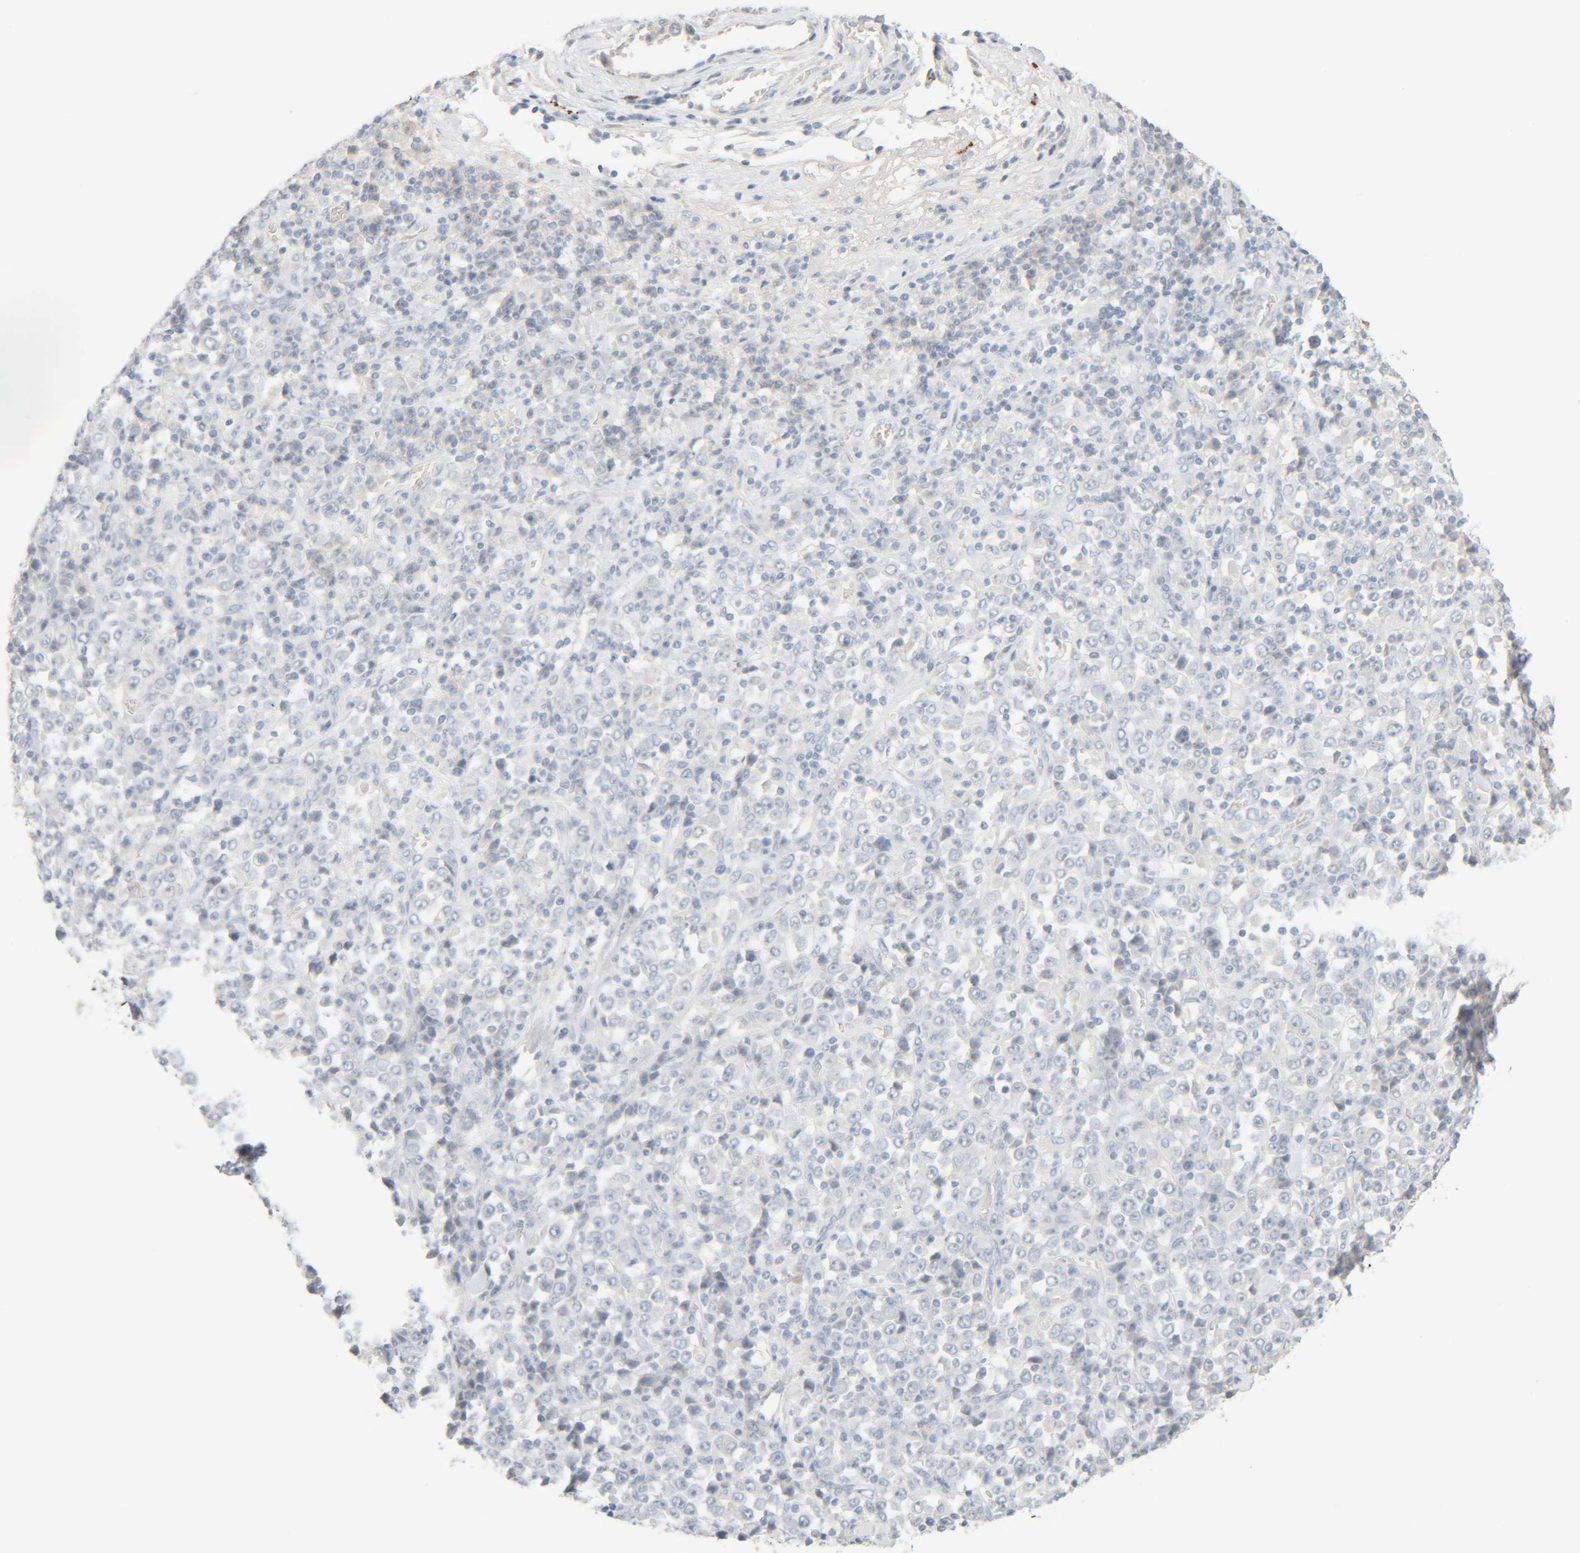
{"staining": {"intensity": "negative", "quantity": "none", "location": "none"}, "tissue": "stomach cancer", "cell_type": "Tumor cells", "image_type": "cancer", "snomed": [{"axis": "morphology", "description": "Normal tissue, NOS"}, {"axis": "morphology", "description": "Adenocarcinoma, NOS"}, {"axis": "topography", "description": "Stomach, upper"}, {"axis": "topography", "description": "Stomach"}], "caption": "The image reveals no significant positivity in tumor cells of stomach cancer (adenocarcinoma). (DAB (3,3'-diaminobenzidine) IHC with hematoxylin counter stain).", "gene": "RIDA", "patient": {"sex": "male", "age": 59}}